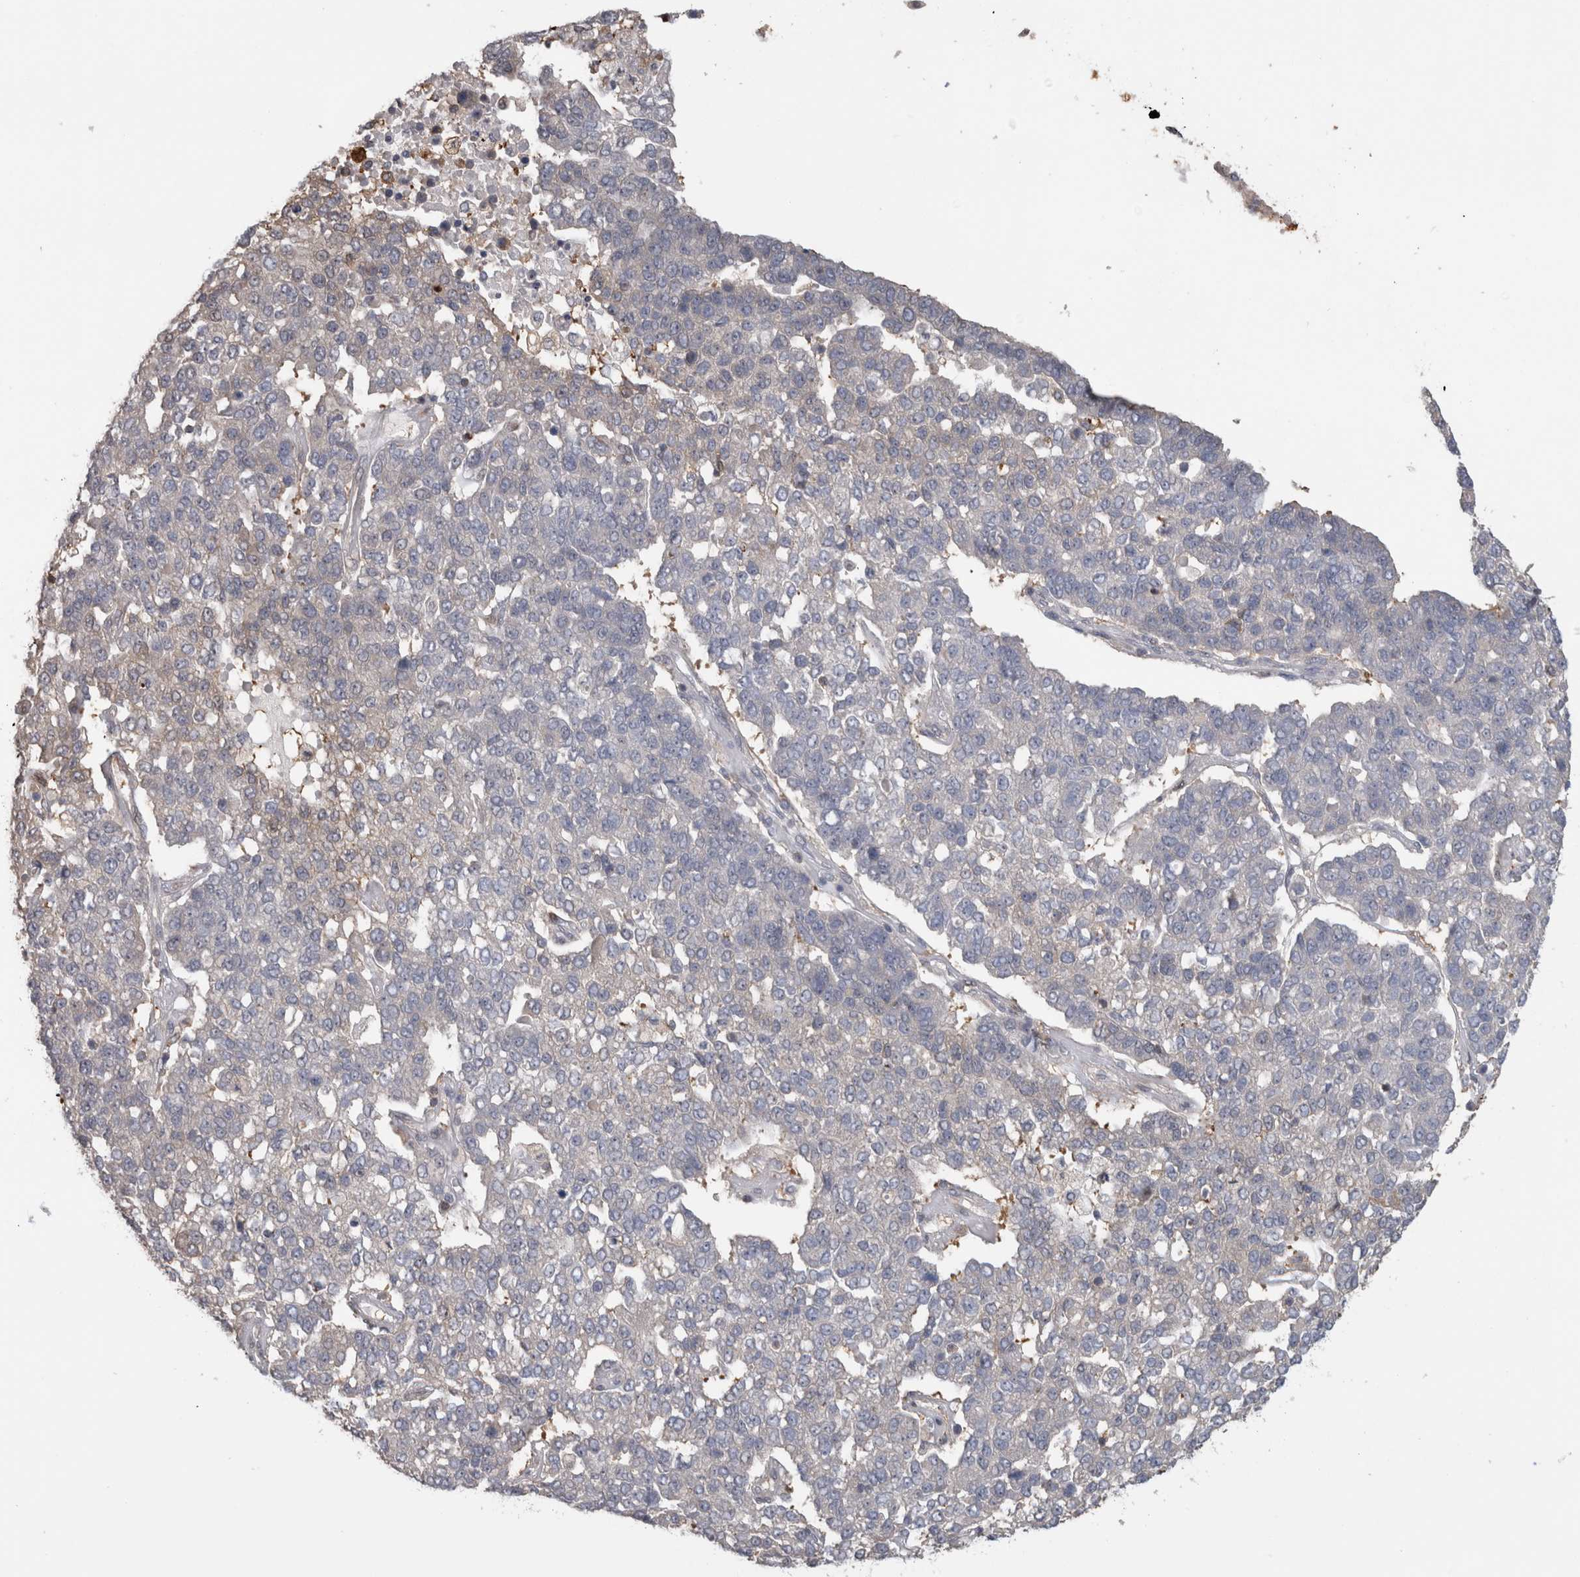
{"staining": {"intensity": "negative", "quantity": "none", "location": "none"}, "tissue": "pancreatic cancer", "cell_type": "Tumor cells", "image_type": "cancer", "snomed": [{"axis": "morphology", "description": "Adenocarcinoma, NOS"}, {"axis": "topography", "description": "Pancreas"}], "caption": "A histopathology image of pancreatic cancer stained for a protein reveals no brown staining in tumor cells.", "gene": "USH1G", "patient": {"sex": "female", "age": 61}}